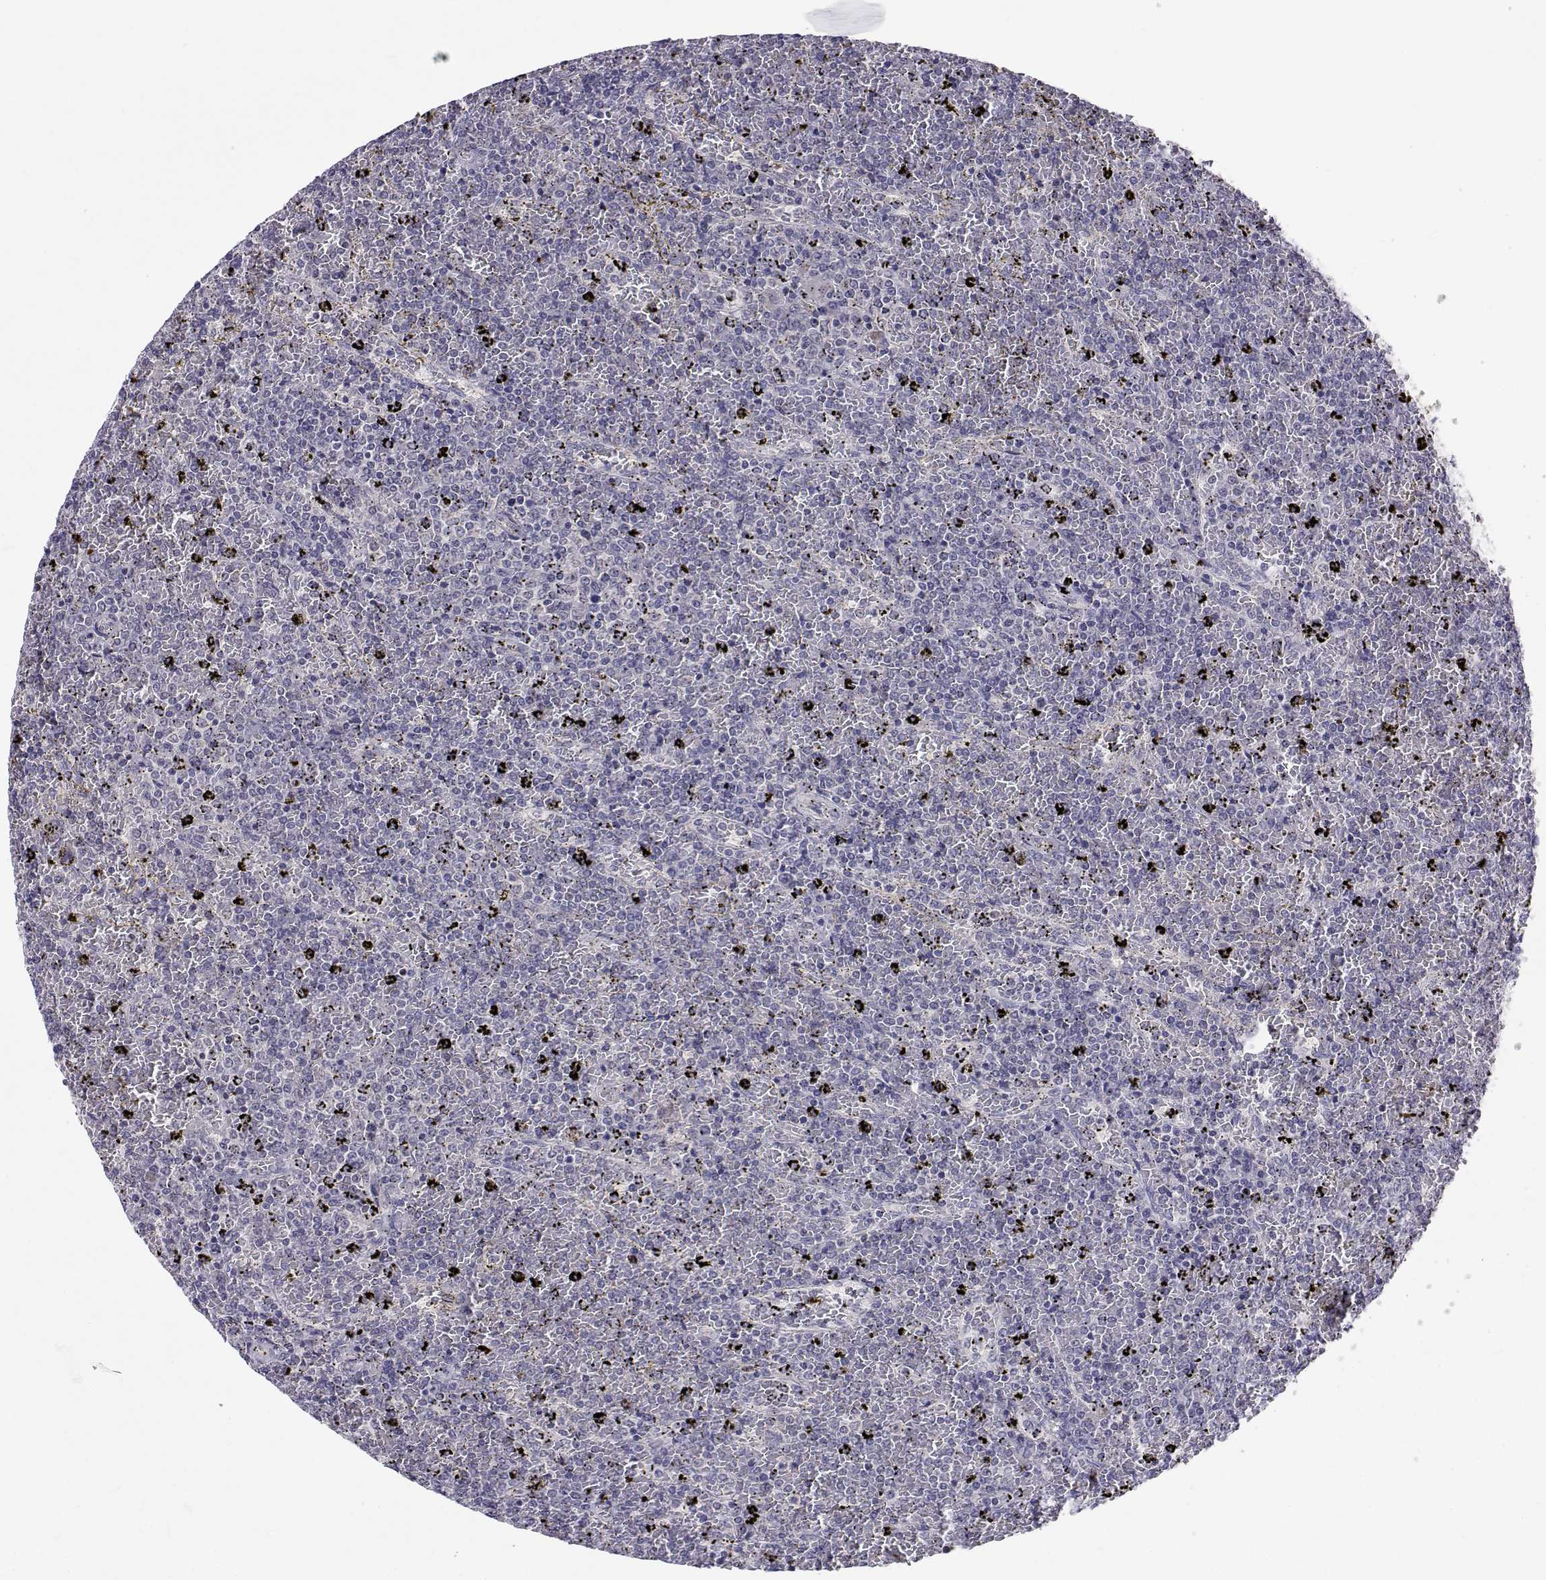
{"staining": {"intensity": "negative", "quantity": "none", "location": "none"}, "tissue": "lymphoma", "cell_type": "Tumor cells", "image_type": "cancer", "snomed": [{"axis": "morphology", "description": "Malignant lymphoma, non-Hodgkin's type, Low grade"}, {"axis": "topography", "description": "Spleen"}], "caption": "An image of lymphoma stained for a protein demonstrates no brown staining in tumor cells. (Stains: DAB (3,3'-diaminobenzidine) IHC with hematoxylin counter stain, Microscopy: brightfield microscopy at high magnification).", "gene": "SLC6A3", "patient": {"sex": "female", "age": 77}}